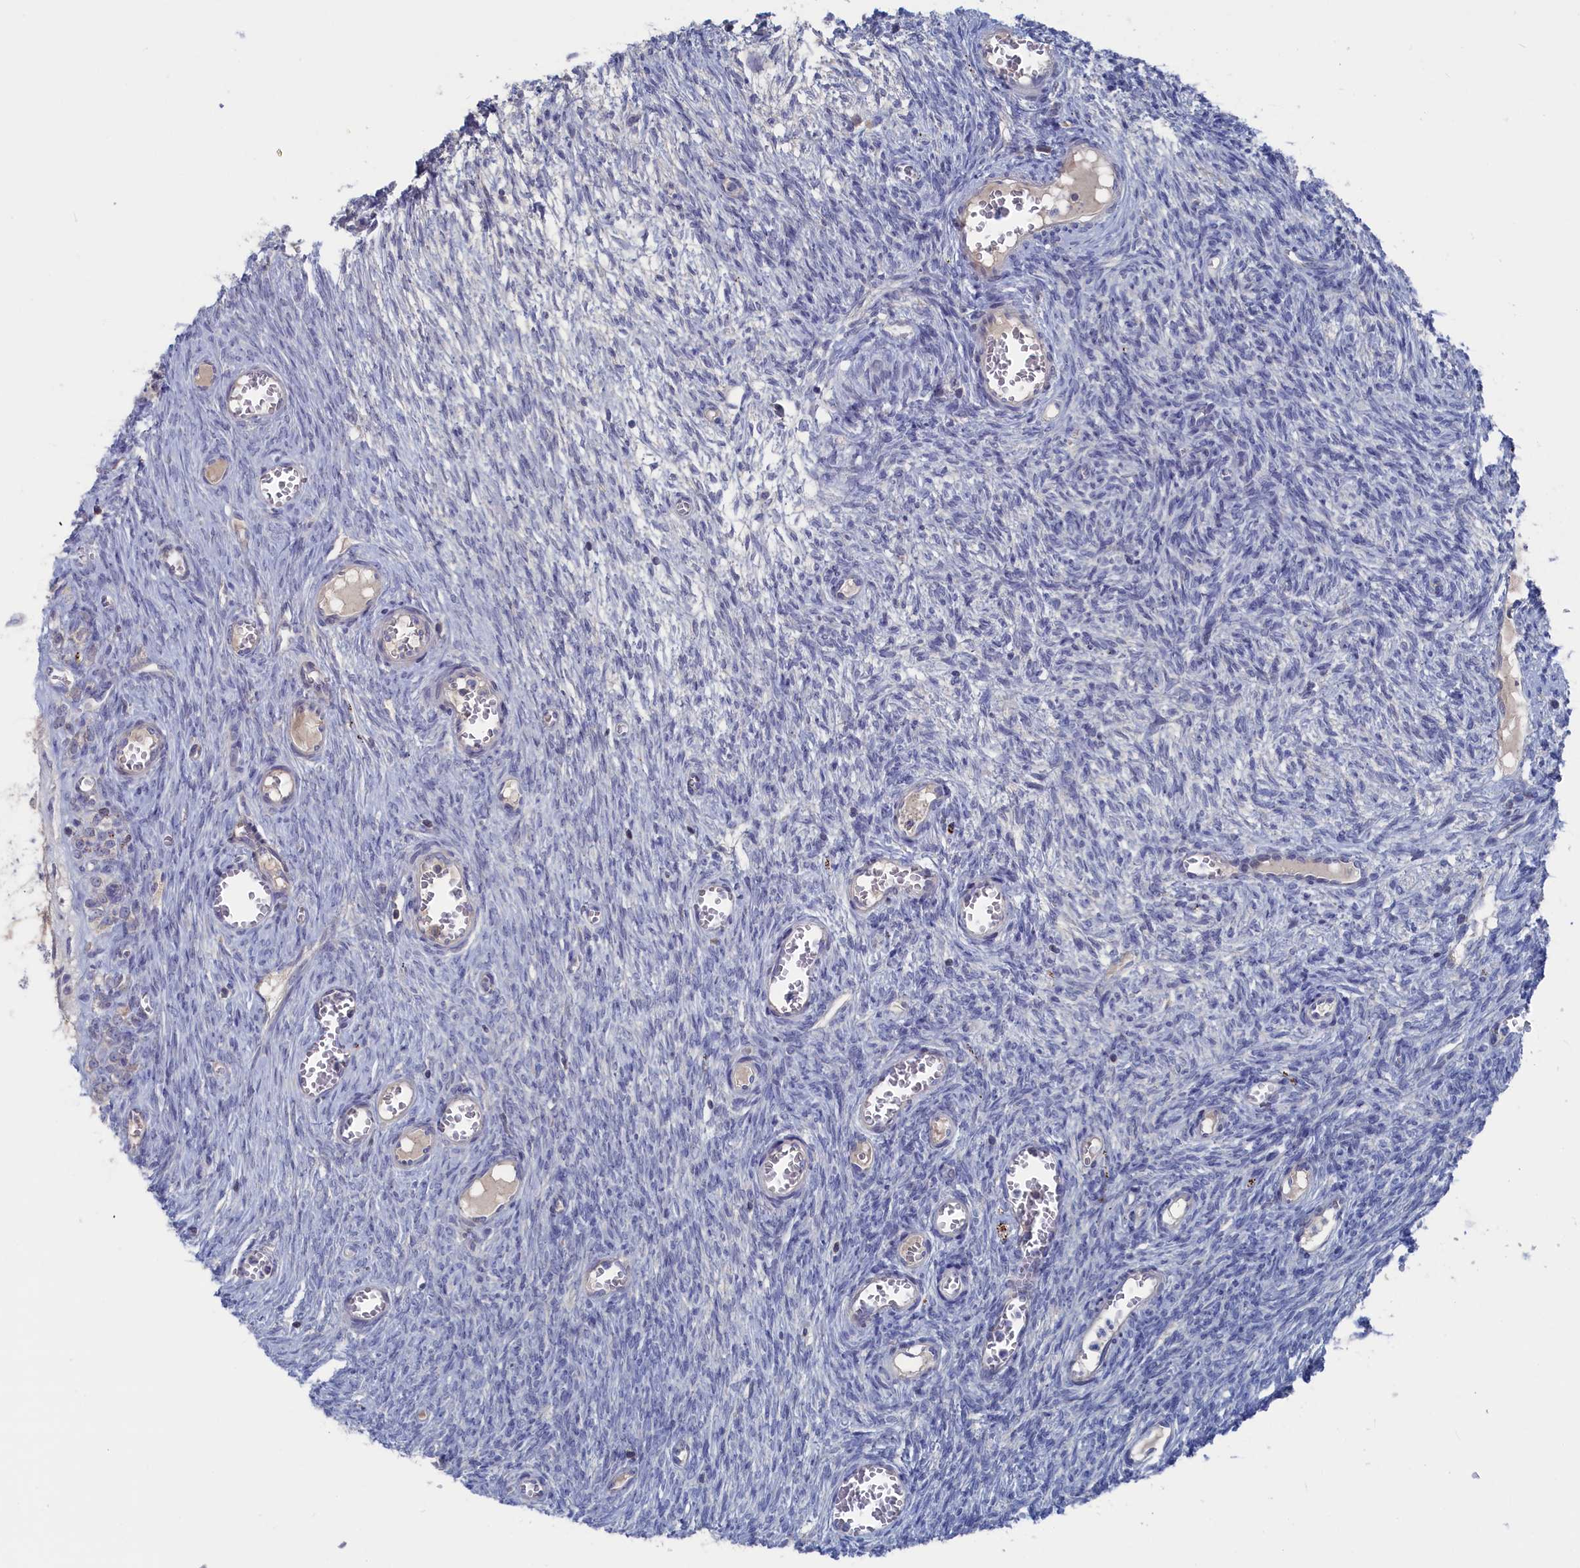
{"staining": {"intensity": "weak", "quantity": "<25%", "location": "cytoplasmic/membranous"}, "tissue": "ovary", "cell_type": "Follicle cells", "image_type": "normal", "snomed": [{"axis": "morphology", "description": "Normal tissue, NOS"}, {"axis": "topography", "description": "Ovary"}], "caption": "IHC histopathology image of benign ovary stained for a protein (brown), which demonstrates no positivity in follicle cells.", "gene": "CEND1", "patient": {"sex": "female", "age": 44}}